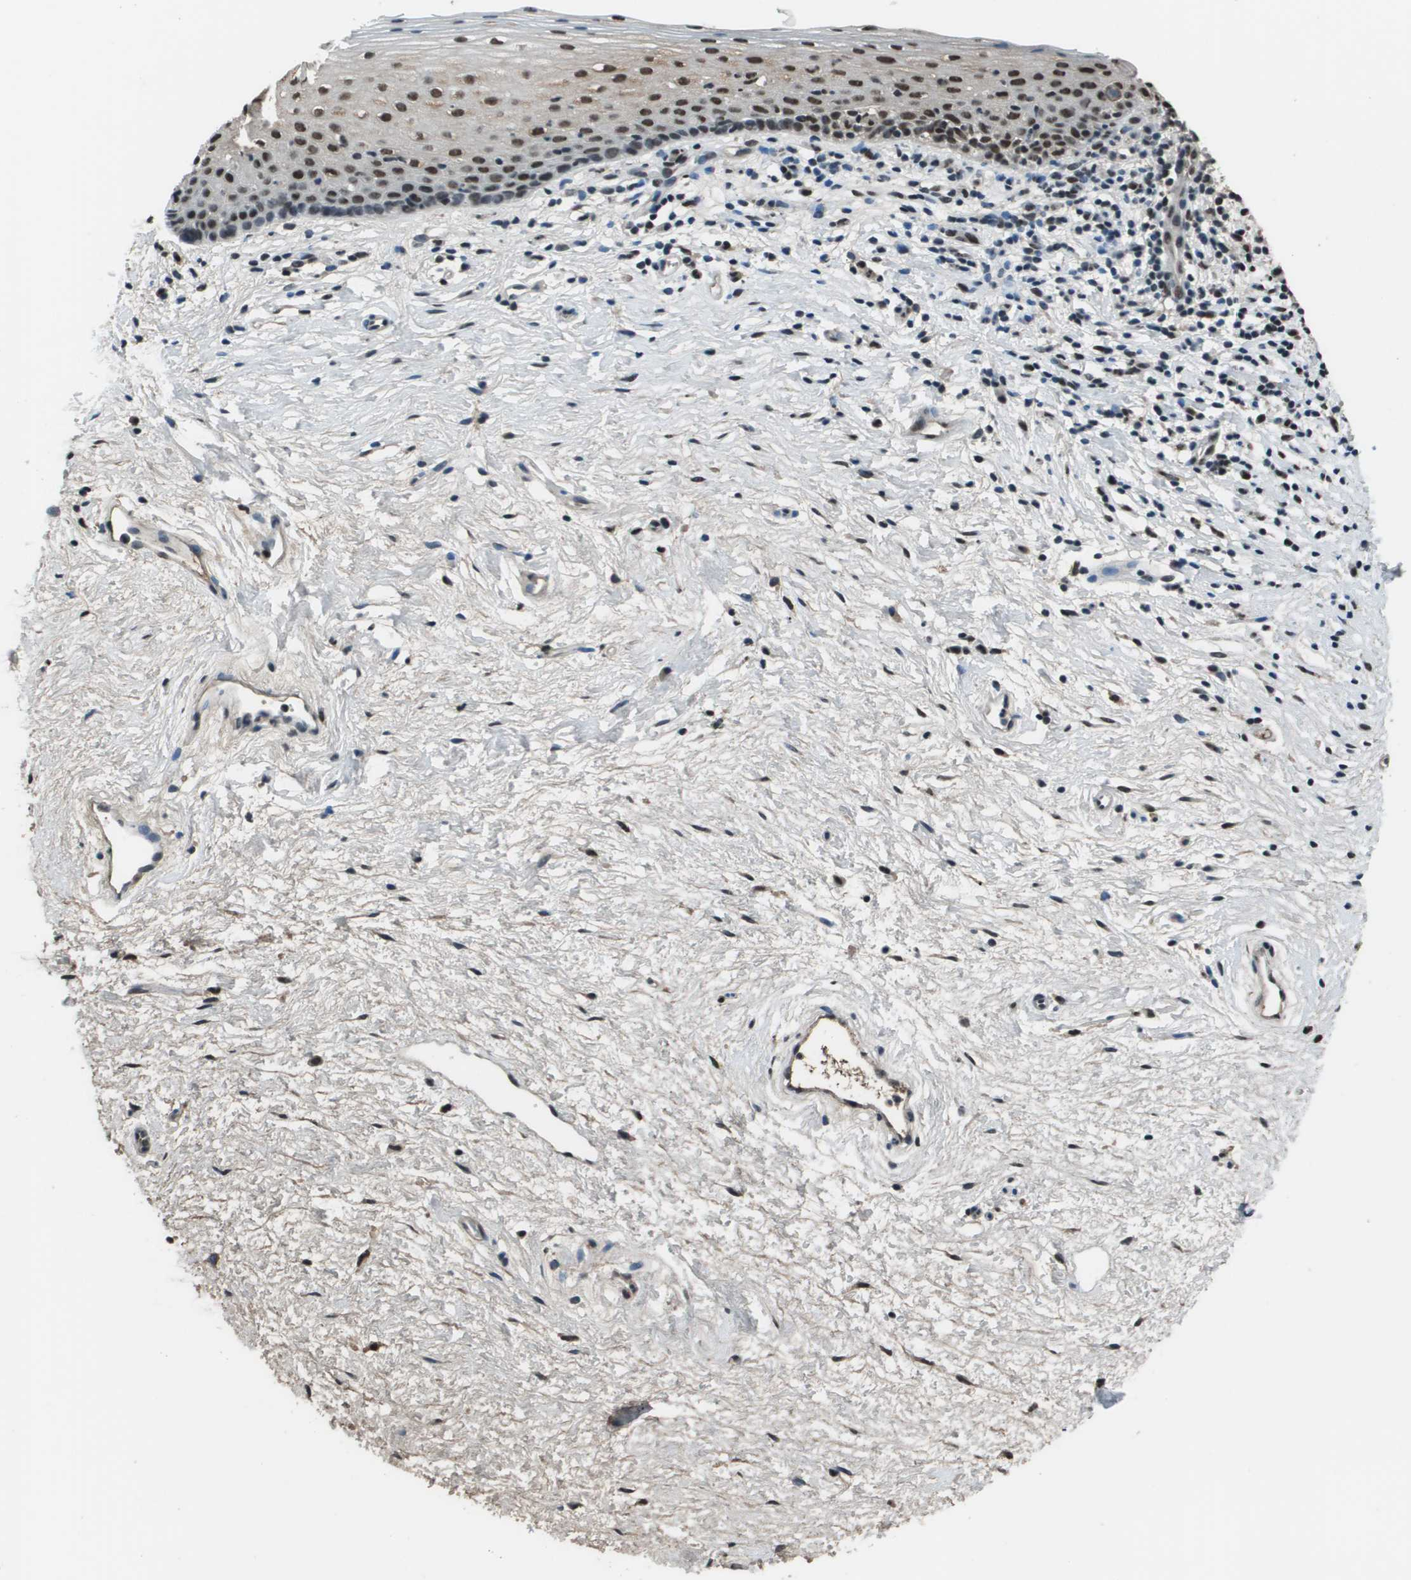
{"staining": {"intensity": "moderate", "quantity": "25%-75%", "location": "nuclear"}, "tissue": "vagina", "cell_type": "Squamous epithelial cells", "image_type": "normal", "snomed": [{"axis": "morphology", "description": "Normal tissue, NOS"}, {"axis": "topography", "description": "Vagina"}], "caption": "Immunohistochemical staining of unremarkable vagina demonstrates moderate nuclear protein staining in approximately 25%-75% of squamous epithelial cells.", "gene": "THRAP3", "patient": {"sex": "female", "age": 44}}